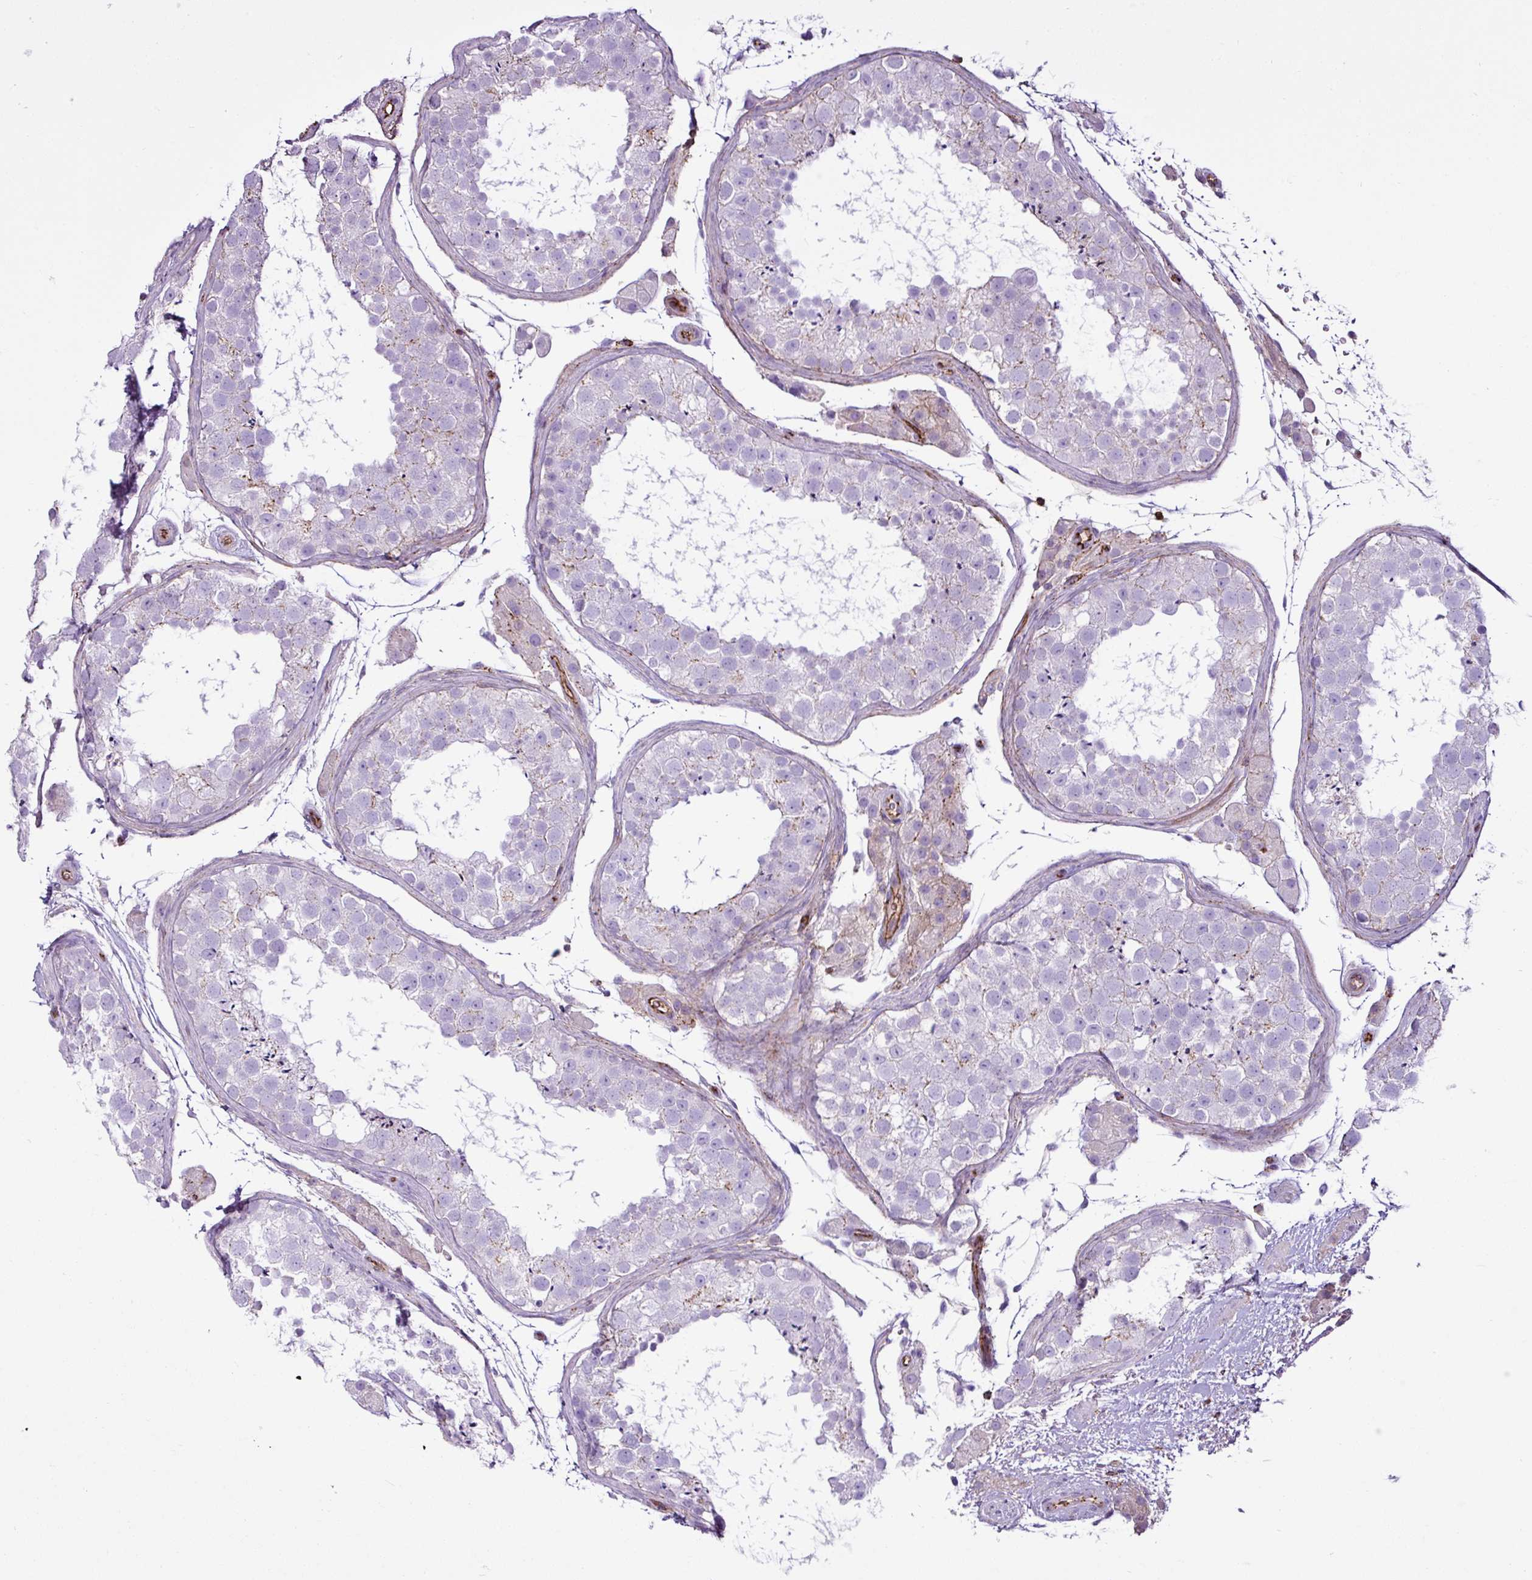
{"staining": {"intensity": "negative", "quantity": "none", "location": "none"}, "tissue": "testis", "cell_type": "Cells in seminiferous ducts", "image_type": "normal", "snomed": [{"axis": "morphology", "description": "Normal tissue, NOS"}, {"axis": "topography", "description": "Testis"}], "caption": "Immunohistochemistry (IHC) histopathology image of normal testis: testis stained with DAB (3,3'-diaminobenzidine) displays no significant protein expression in cells in seminiferous ducts.", "gene": "EME2", "patient": {"sex": "male", "age": 41}}